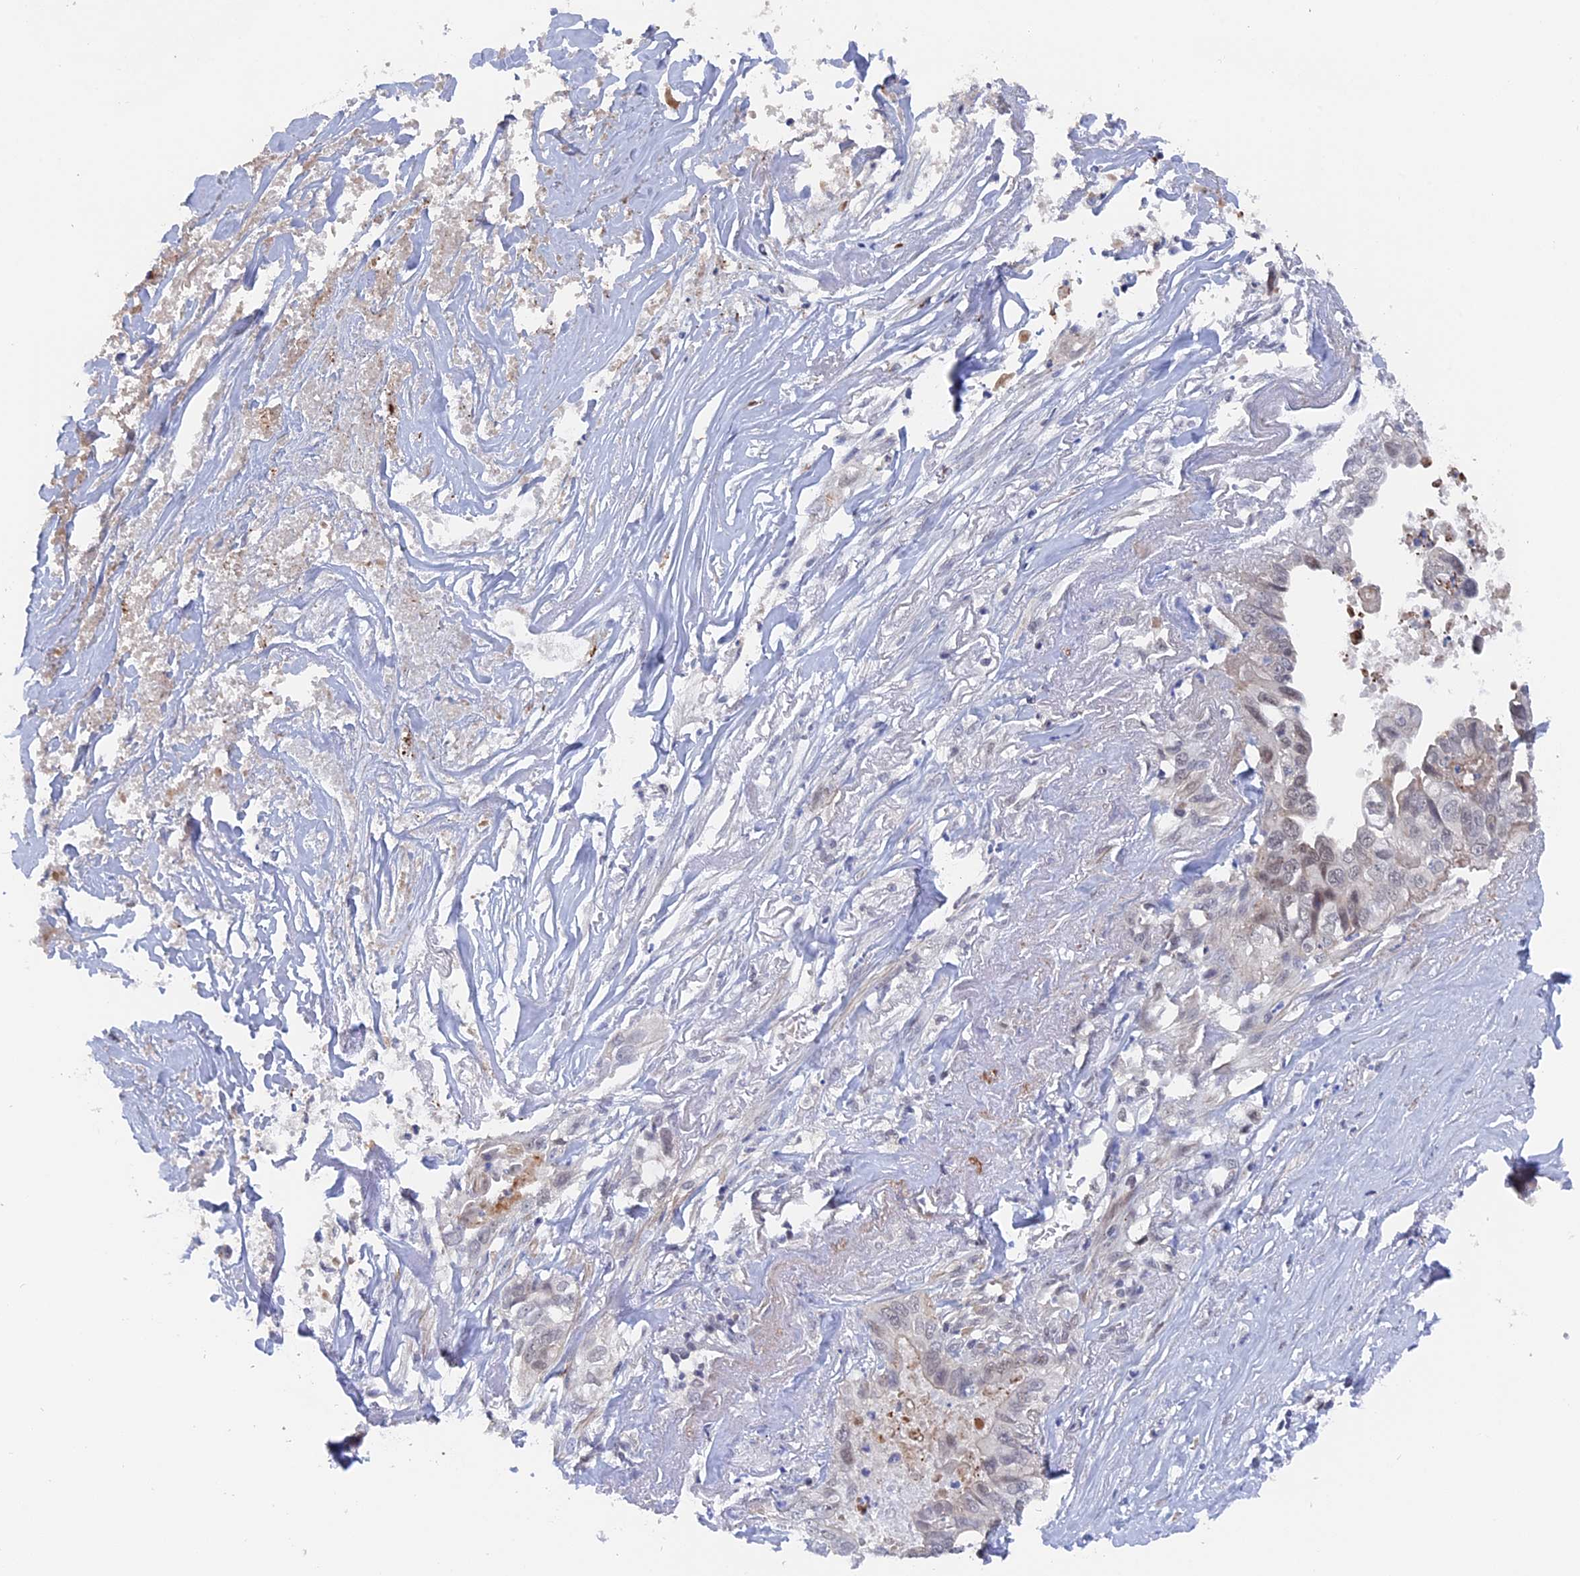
{"staining": {"intensity": "negative", "quantity": "none", "location": "none"}, "tissue": "liver cancer", "cell_type": "Tumor cells", "image_type": "cancer", "snomed": [{"axis": "morphology", "description": "Cholangiocarcinoma"}, {"axis": "topography", "description": "Liver"}], "caption": "Liver cancer (cholangiocarcinoma) was stained to show a protein in brown. There is no significant staining in tumor cells.", "gene": "BRD2", "patient": {"sex": "female", "age": 79}}